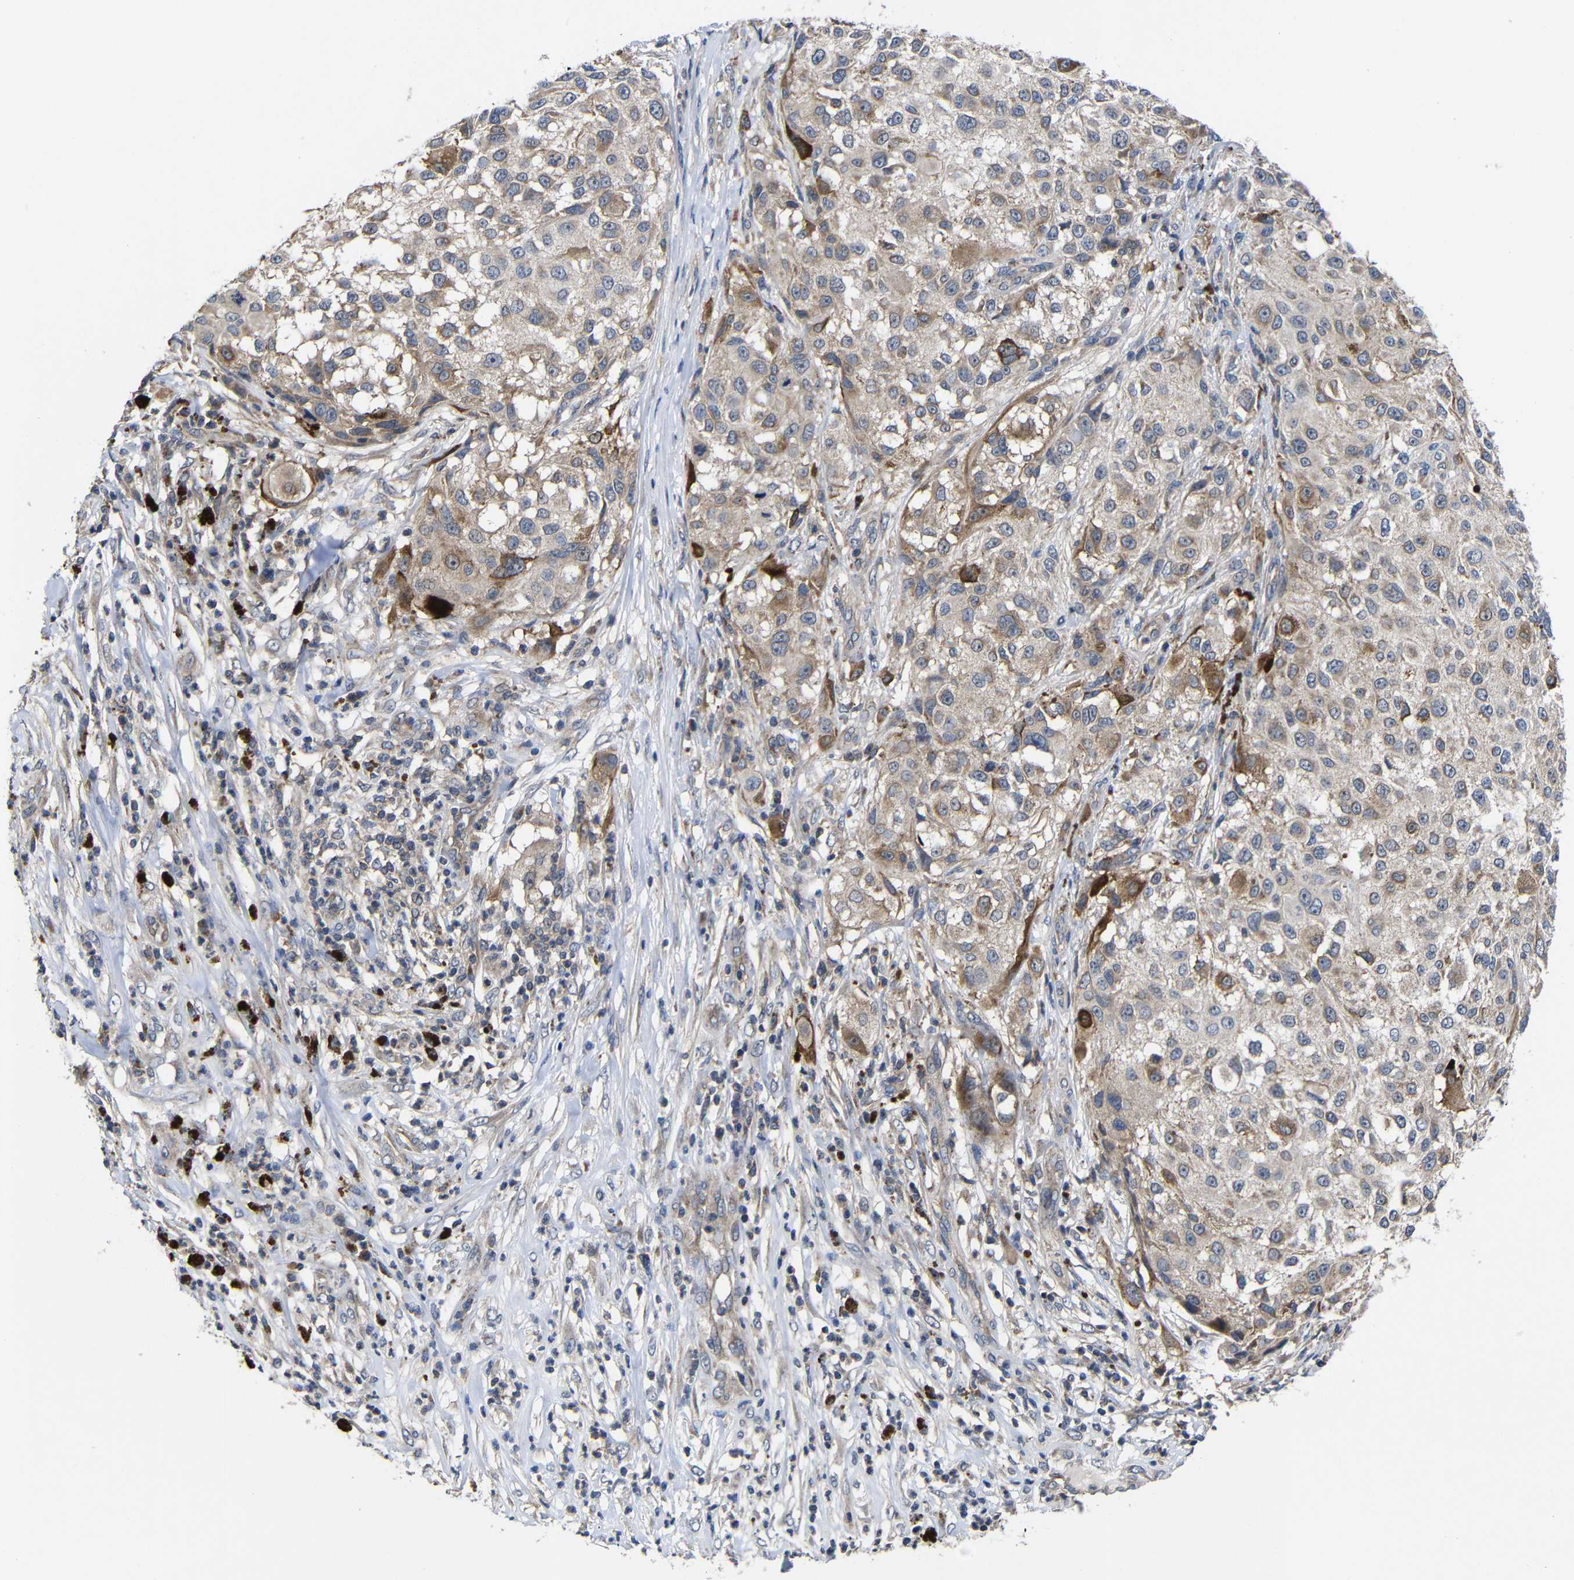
{"staining": {"intensity": "moderate", "quantity": "<25%", "location": "cytoplasmic/membranous"}, "tissue": "melanoma", "cell_type": "Tumor cells", "image_type": "cancer", "snomed": [{"axis": "morphology", "description": "Necrosis, NOS"}, {"axis": "morphology", "description": "Malignant melanoma, NOS"}, {"axis": "topography", "description": "Skin"}], "caption": "Tumor cells show moderate cytoplasmic/membranous staining in approximately <25% of cells in malignant melanoma. The staining was performed using DAB (3,3'-diaminobenzidine), with brown indicating positive protein expression. Nuclei are stained blue with hematoxylin.", "gene": "LPAR5", "patient": {"sex": "female", "age": 87}}